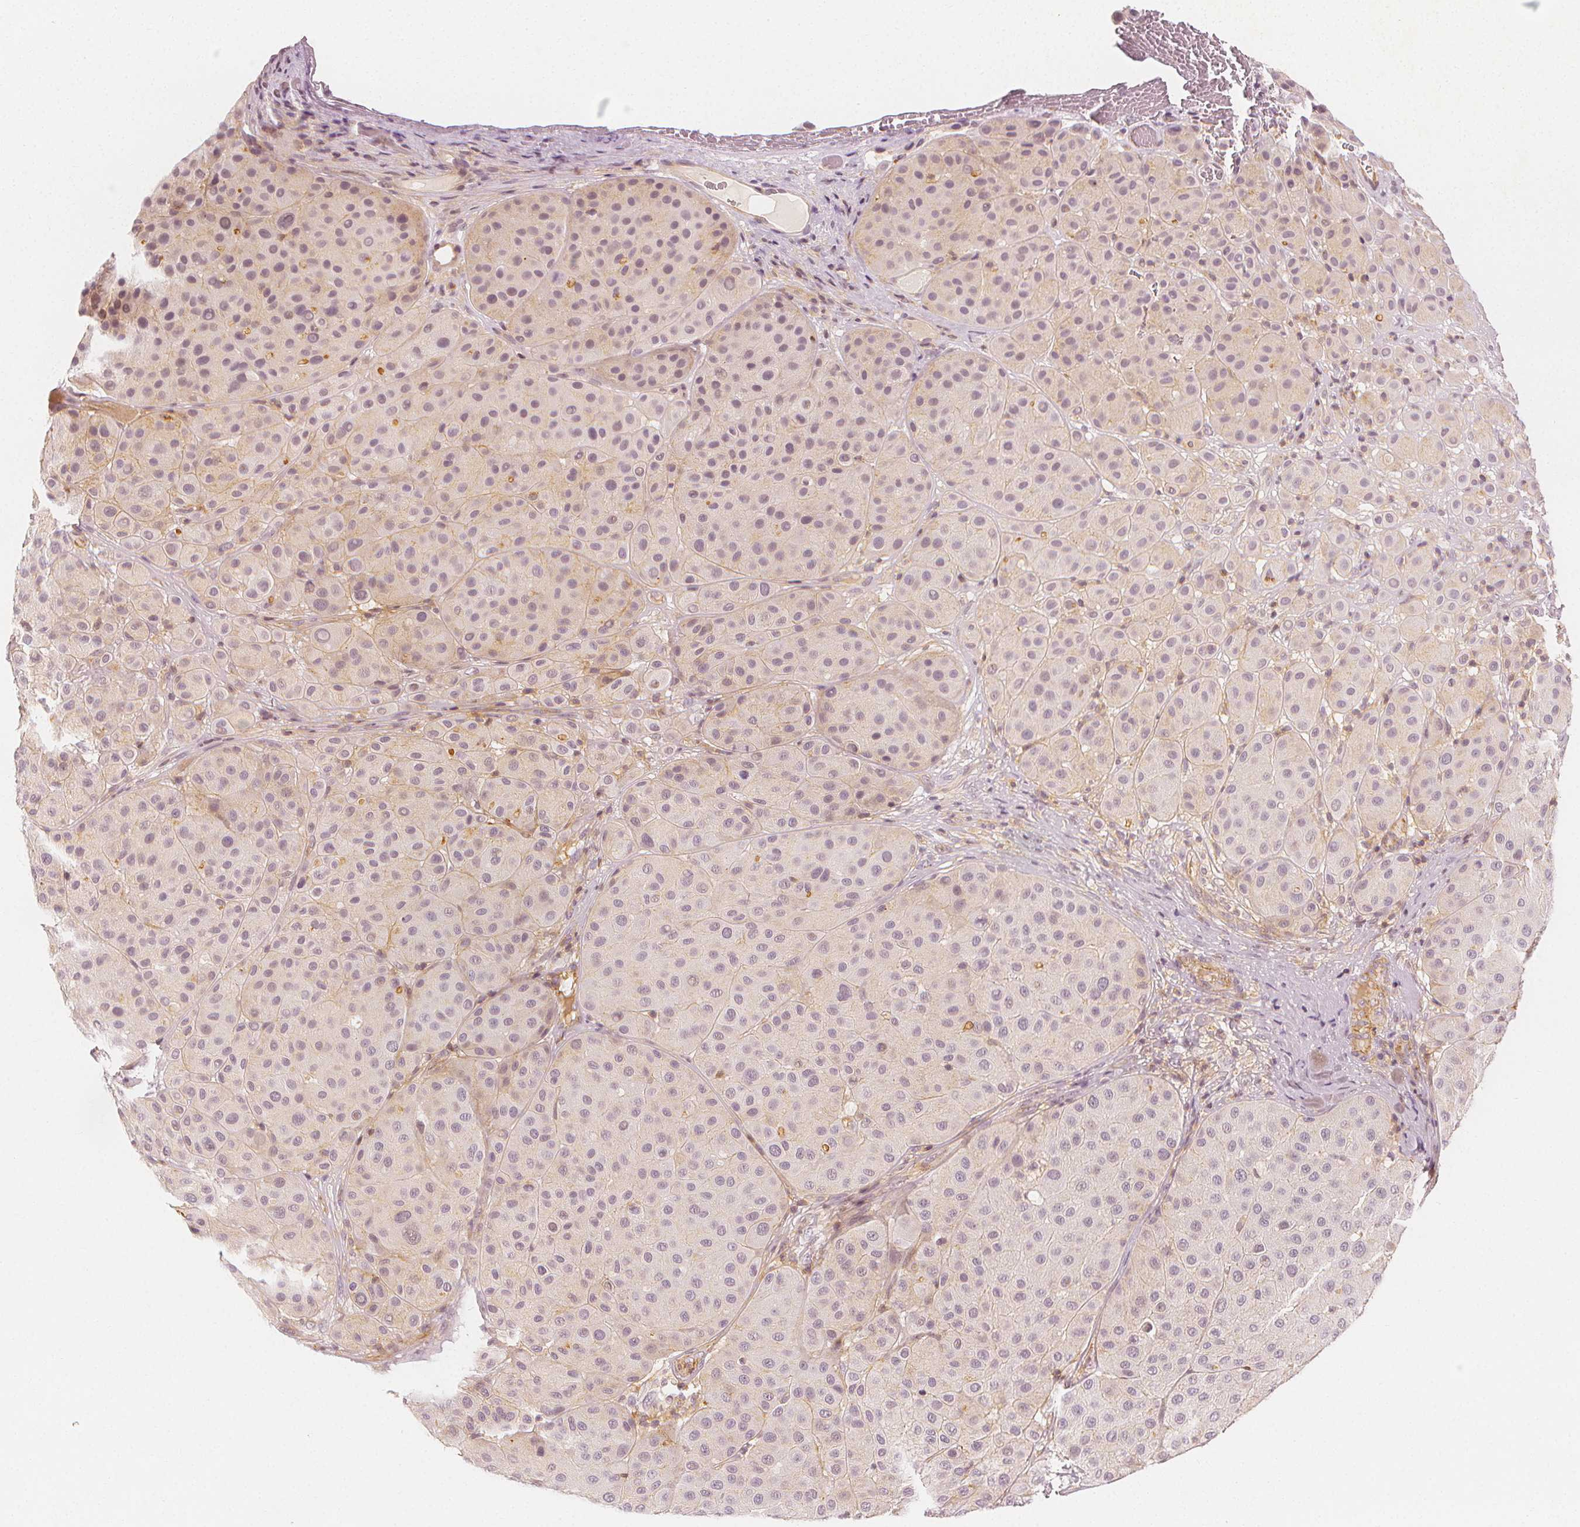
{"staining": {"intensity": "weak", "quantity": "<25%", "location": "cytoplasmic/membranous"}, "tissue": "melanoma", "cell_type": "Tumor cells", "image_type": "cancer", "snomed": [{"axis": "morphology", "description": "Malignant melanoma, Metastatic site"}, {"axis": "topography", "description": "Smooth muscle"}], "caption": "Immunohistochemical staining of human malignant melanoma (metastatic site) shows no significant expression in tumor cells.", "gene": "ARHGAP26", "patient": {"sex": "male", "age": 41}}